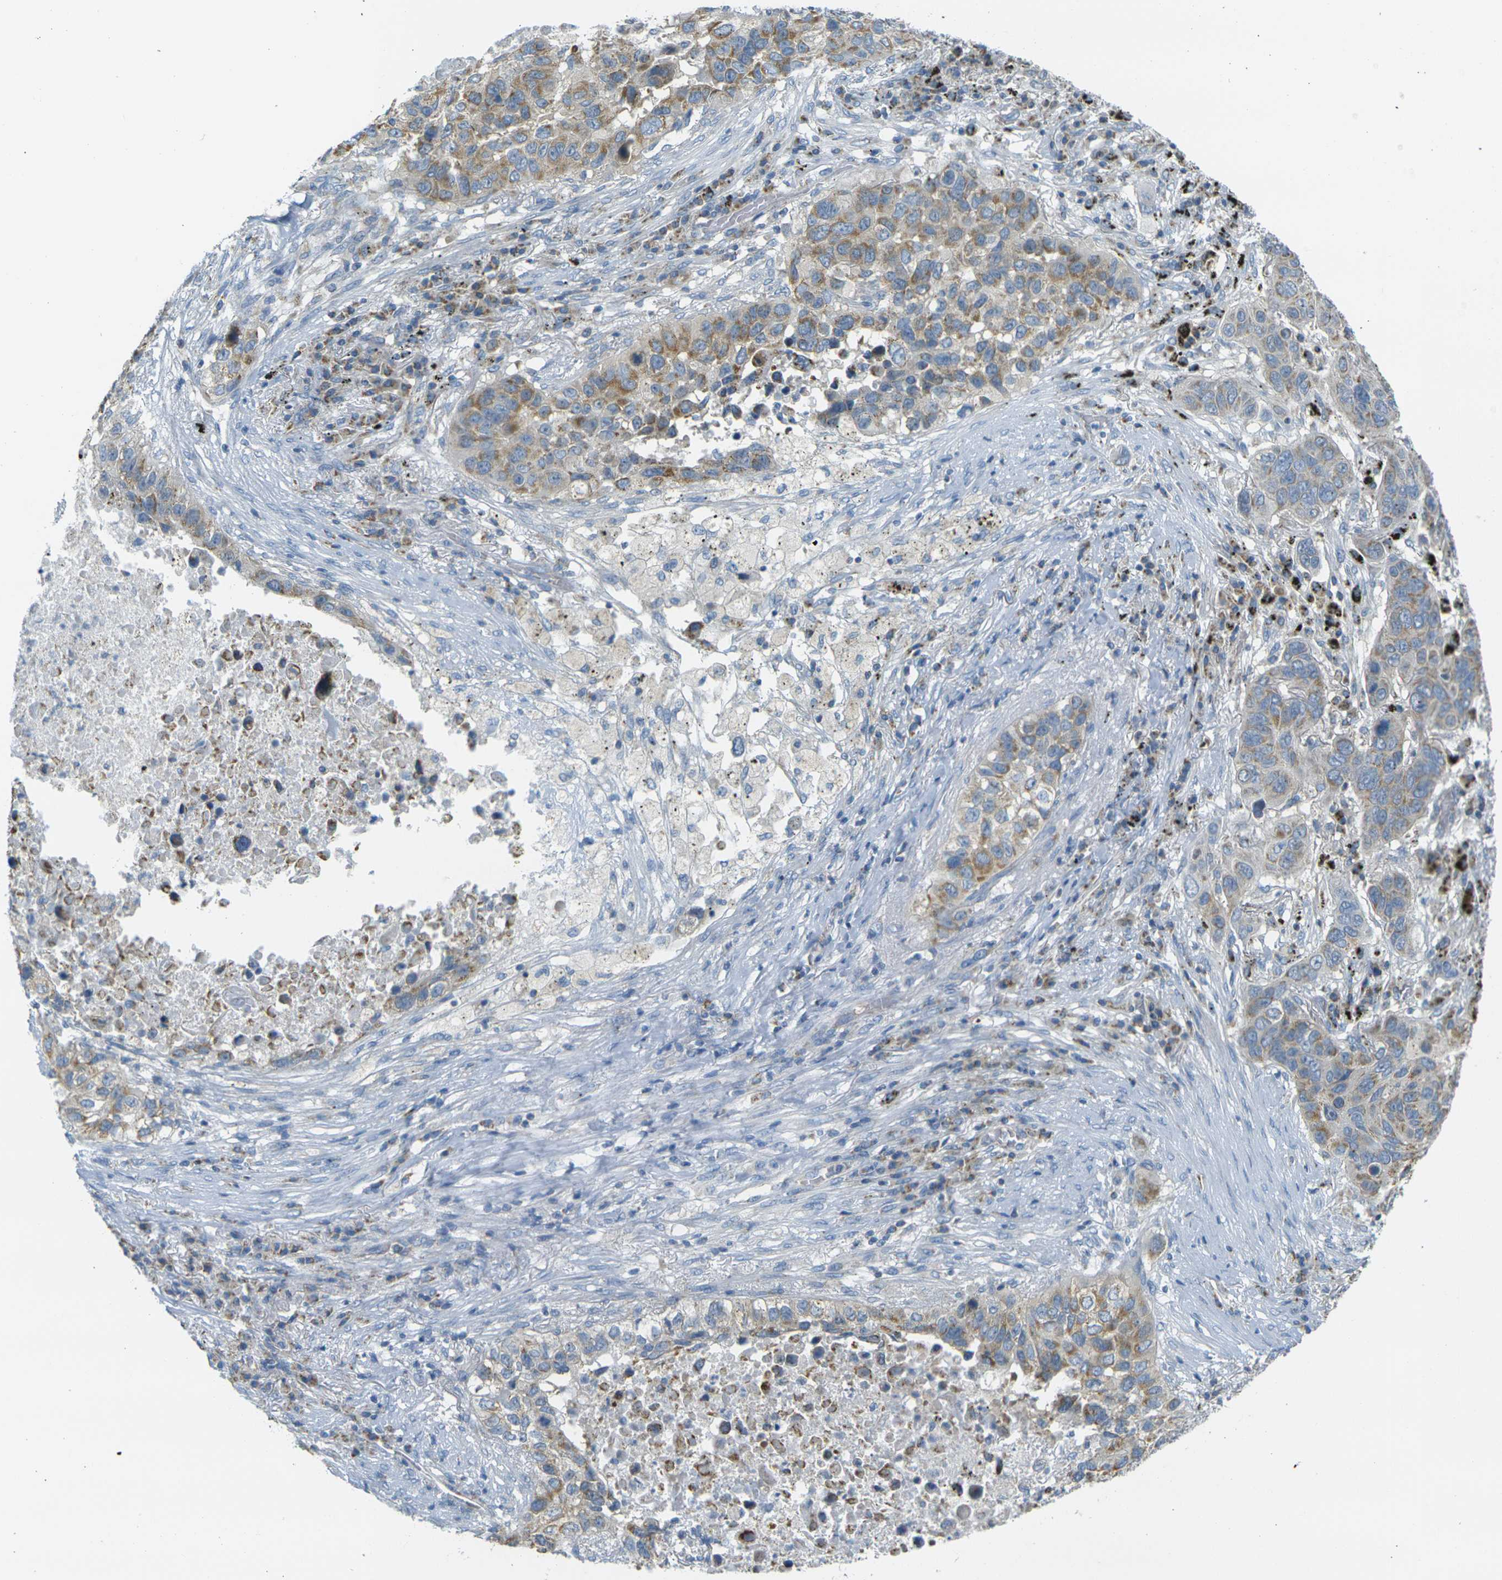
{"staining": {"intensity": "weak", "quantity": ">75%", "location": "cytoplasmic/membranous"}, "tissue": "lung cancer", "cell_type": "Tumor cells", "image_type": "cancer", "snomed": [{"axis": "morphology", "description": "Squamous cell carcinoma, NOS"}, {"axis": "topography", "description": "Lung"}], "caption": "The immunohistochemical stain labels weak cytoplasmic/membranous expression in tumor cells of squamous cell carcinoma (lung) tissue.", "gene": "PARD6B", "patient": {"sex": "male", "age": 57}}